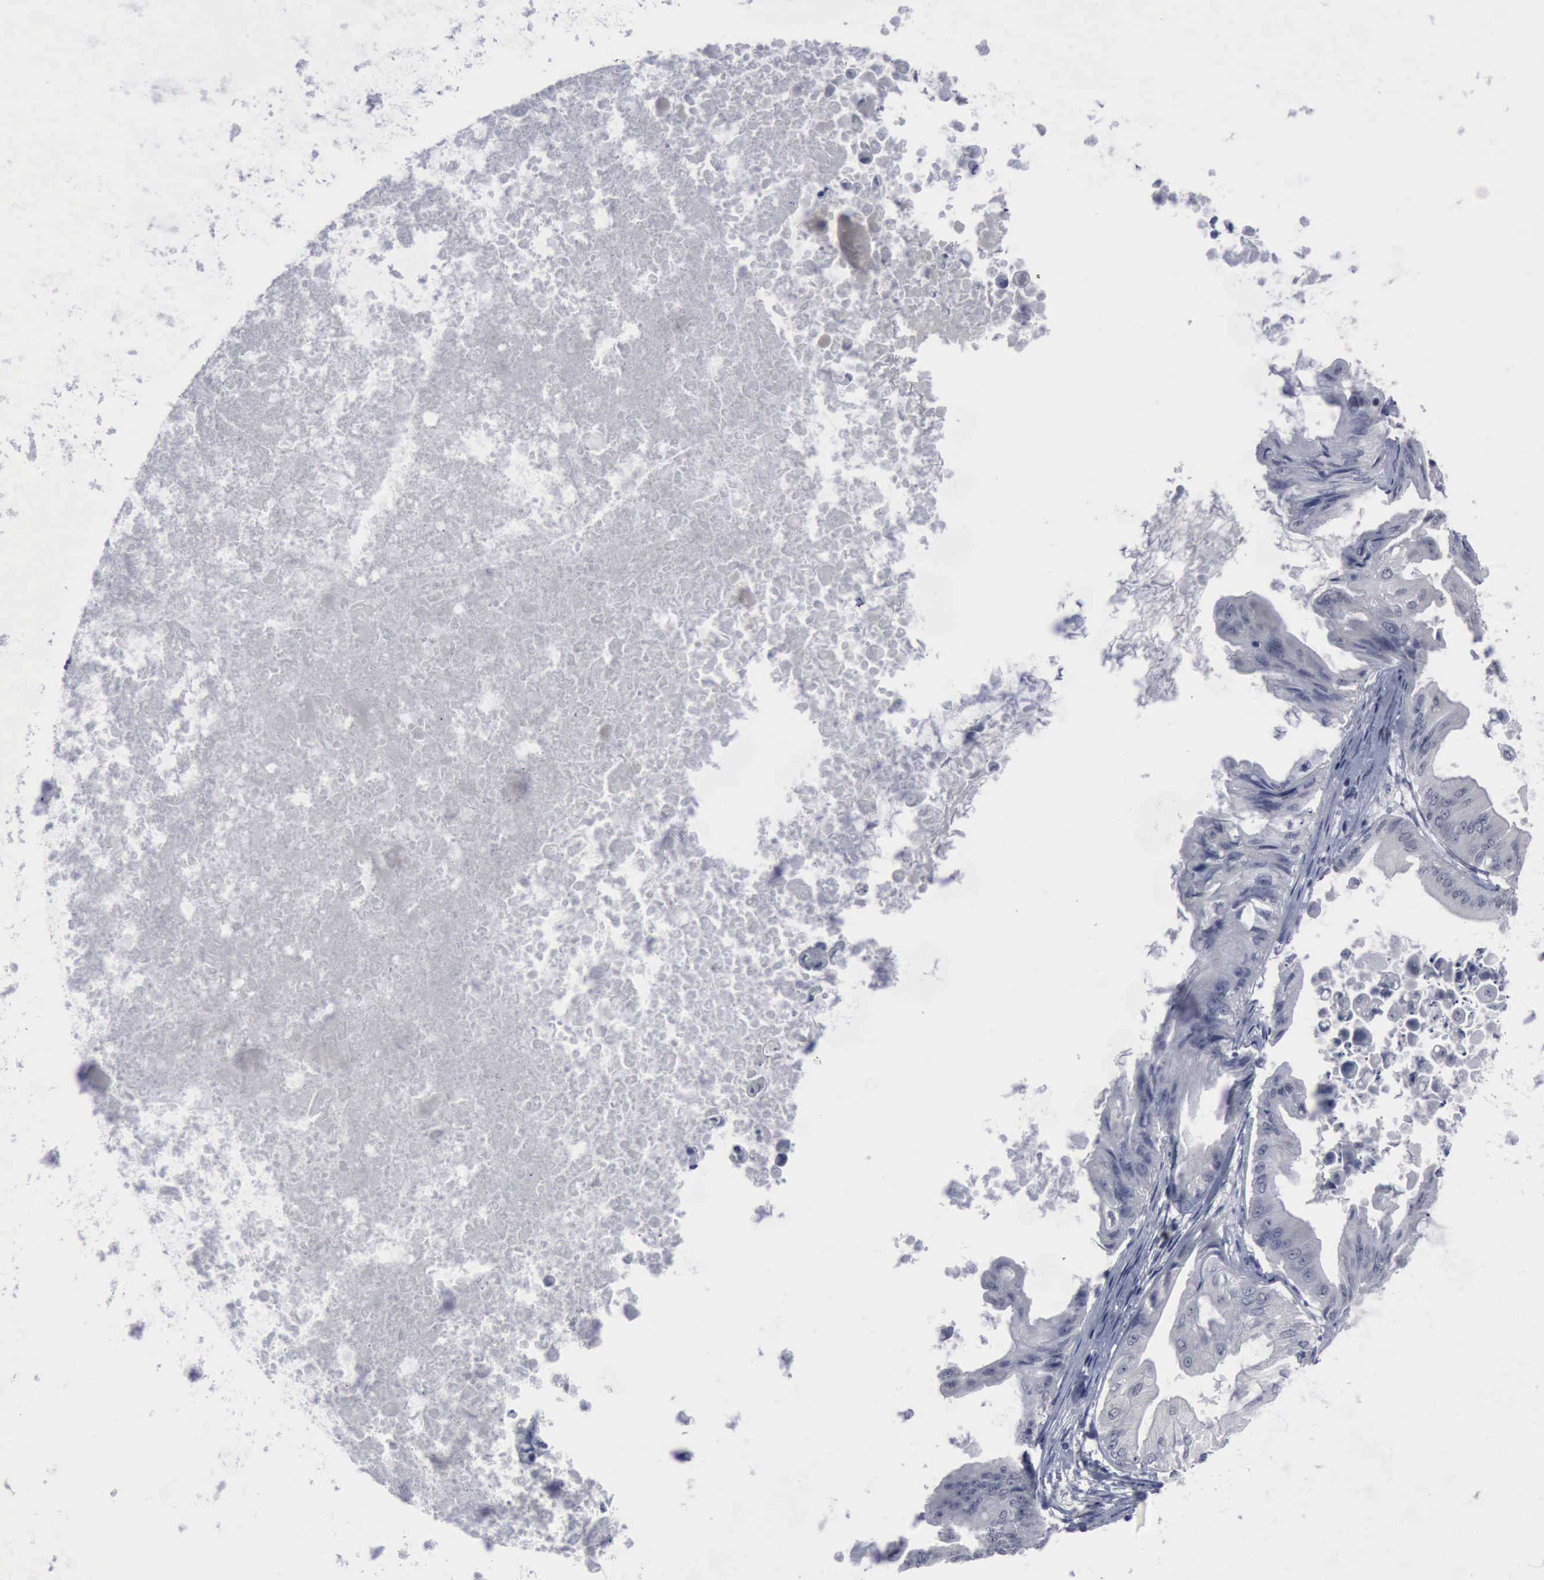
{"staining": {"intensity": "negative", "quantity": "none", "location": "none"}, "tissue": "ovarian cancer", "cell_type": "Tumor cells", "image_type": "cancer", "snomed": [{"axis": "morphology", "description": "Cystadenocarcinoma, mucinous, NOS"}, {"axis": "topography", "description": "Ovary"}], "caption": "The immunohistochemistry image has no significant staining in tumor cells of mucinous cystadenocarcinoma (ovarian) tissue.", "gene": "MYO18B", "patient": {"sex": "female", "age": 37}}